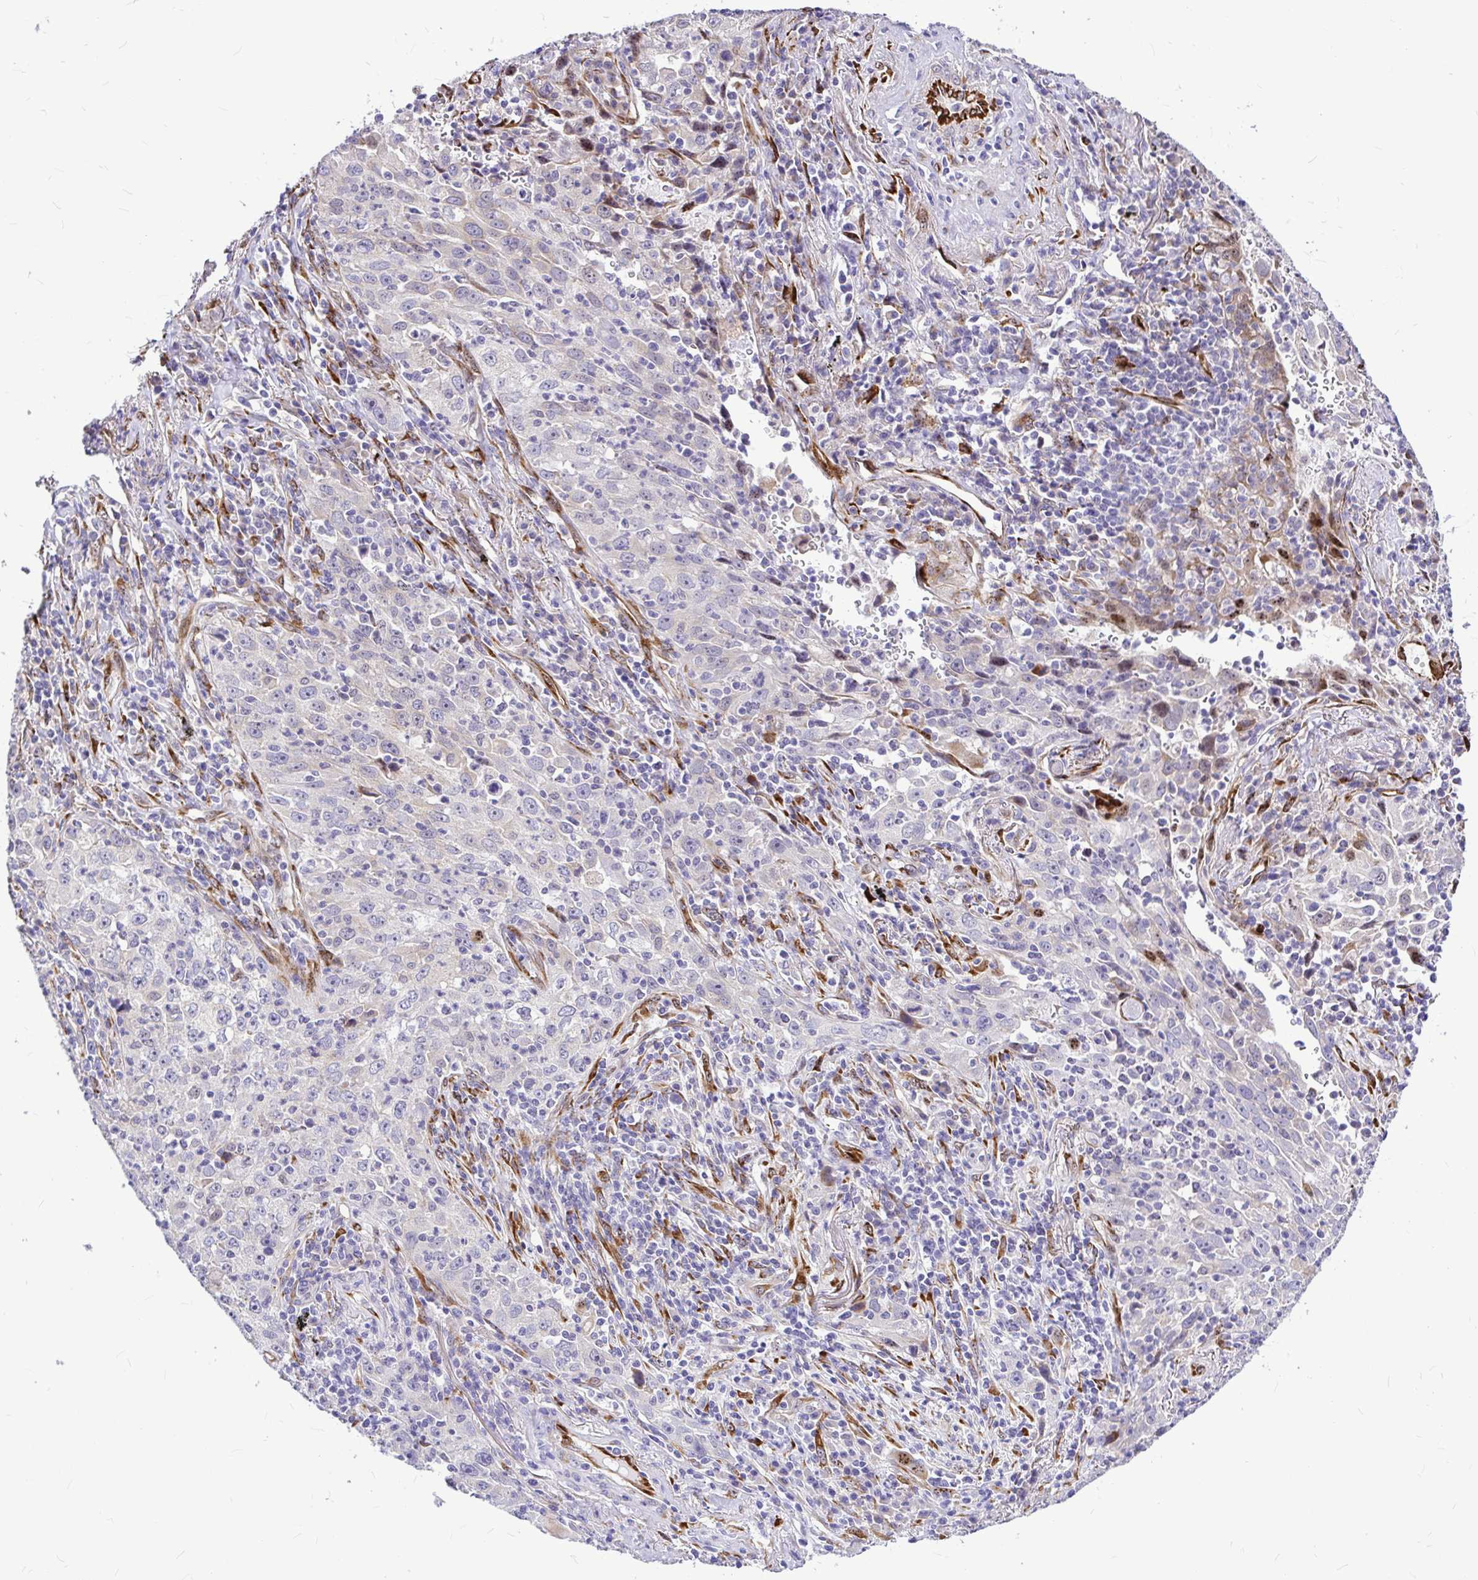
{"staining": {"intensity": "negative", "quantity": "none", "location": "none"}, "tissue": "lung cancer", "cell_type": "Tumor cells", "image_type": "cancer", "snomed": [{"axis": "morphology", "description": "Squamous cell carcinoma, NOS"}, {"axis": "topography", "description": "Lung"}], "caption": "Human lung squamous cell carcinoma stained for a protein using immunohistochemistry (IHC) shows no positivity in tumor cells.", "gene": "GABBR2", "patient": {"sex": "male", "age": 71}}